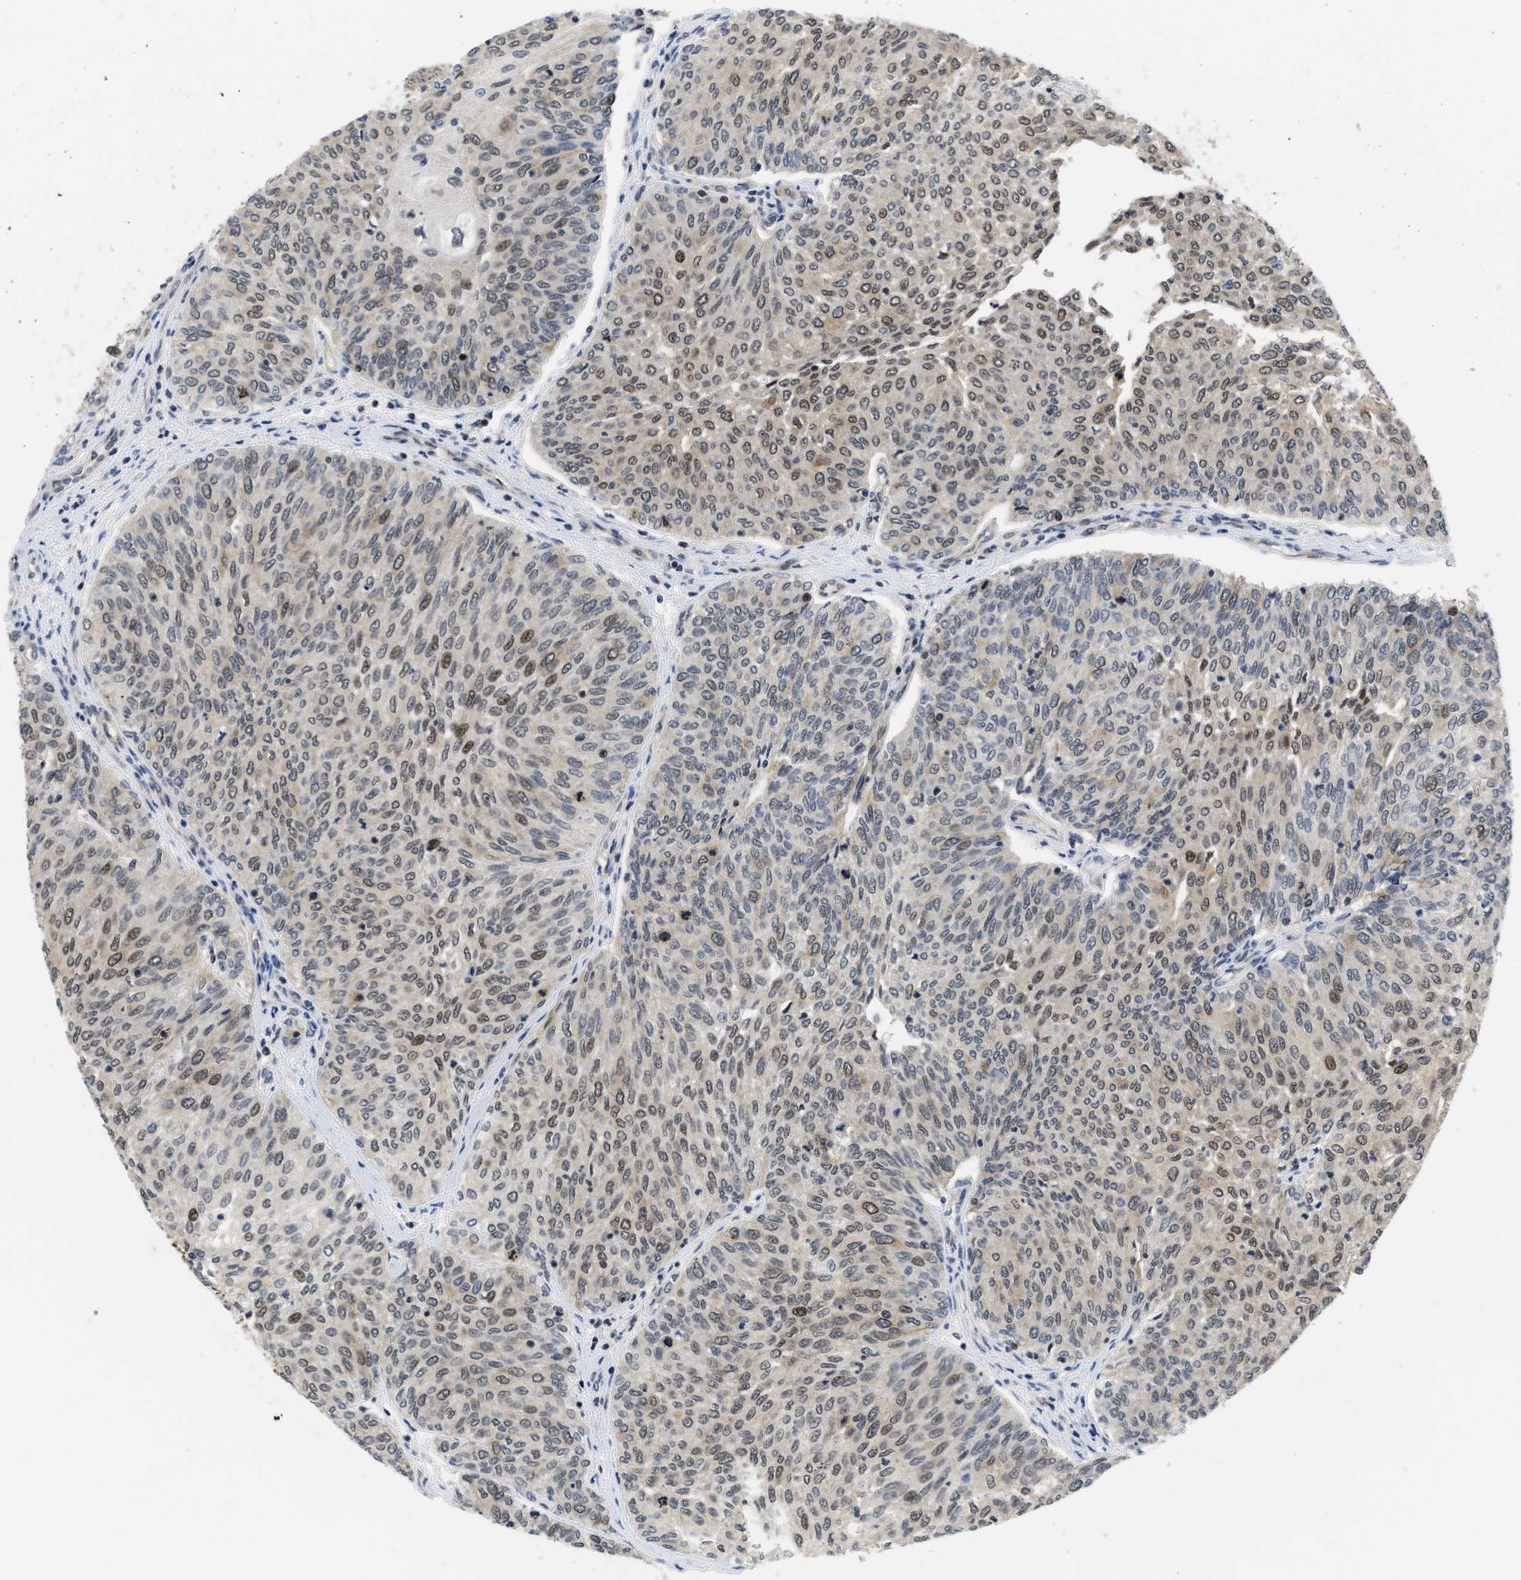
{"staining": {"intensity": "moderate", "quantity": "<25%", "location": "nuclear"}, "tissue": "urothelial cancer", "cell_type": "Tumor cells", "image_type": "cancer", "snomed": [{"axis": "morphology", "description": "Urothelial carcinoma, Low grade"}, {"axis": "topography", "description": "Urinary bladder"}], "caption": "Urothelial cancer stained with a brown dye shows moderate nuclear positive staining in approximately <25% of tumor cells.", "gene": "HIF1A", "patient": {"sex": "female", "age": 79}}